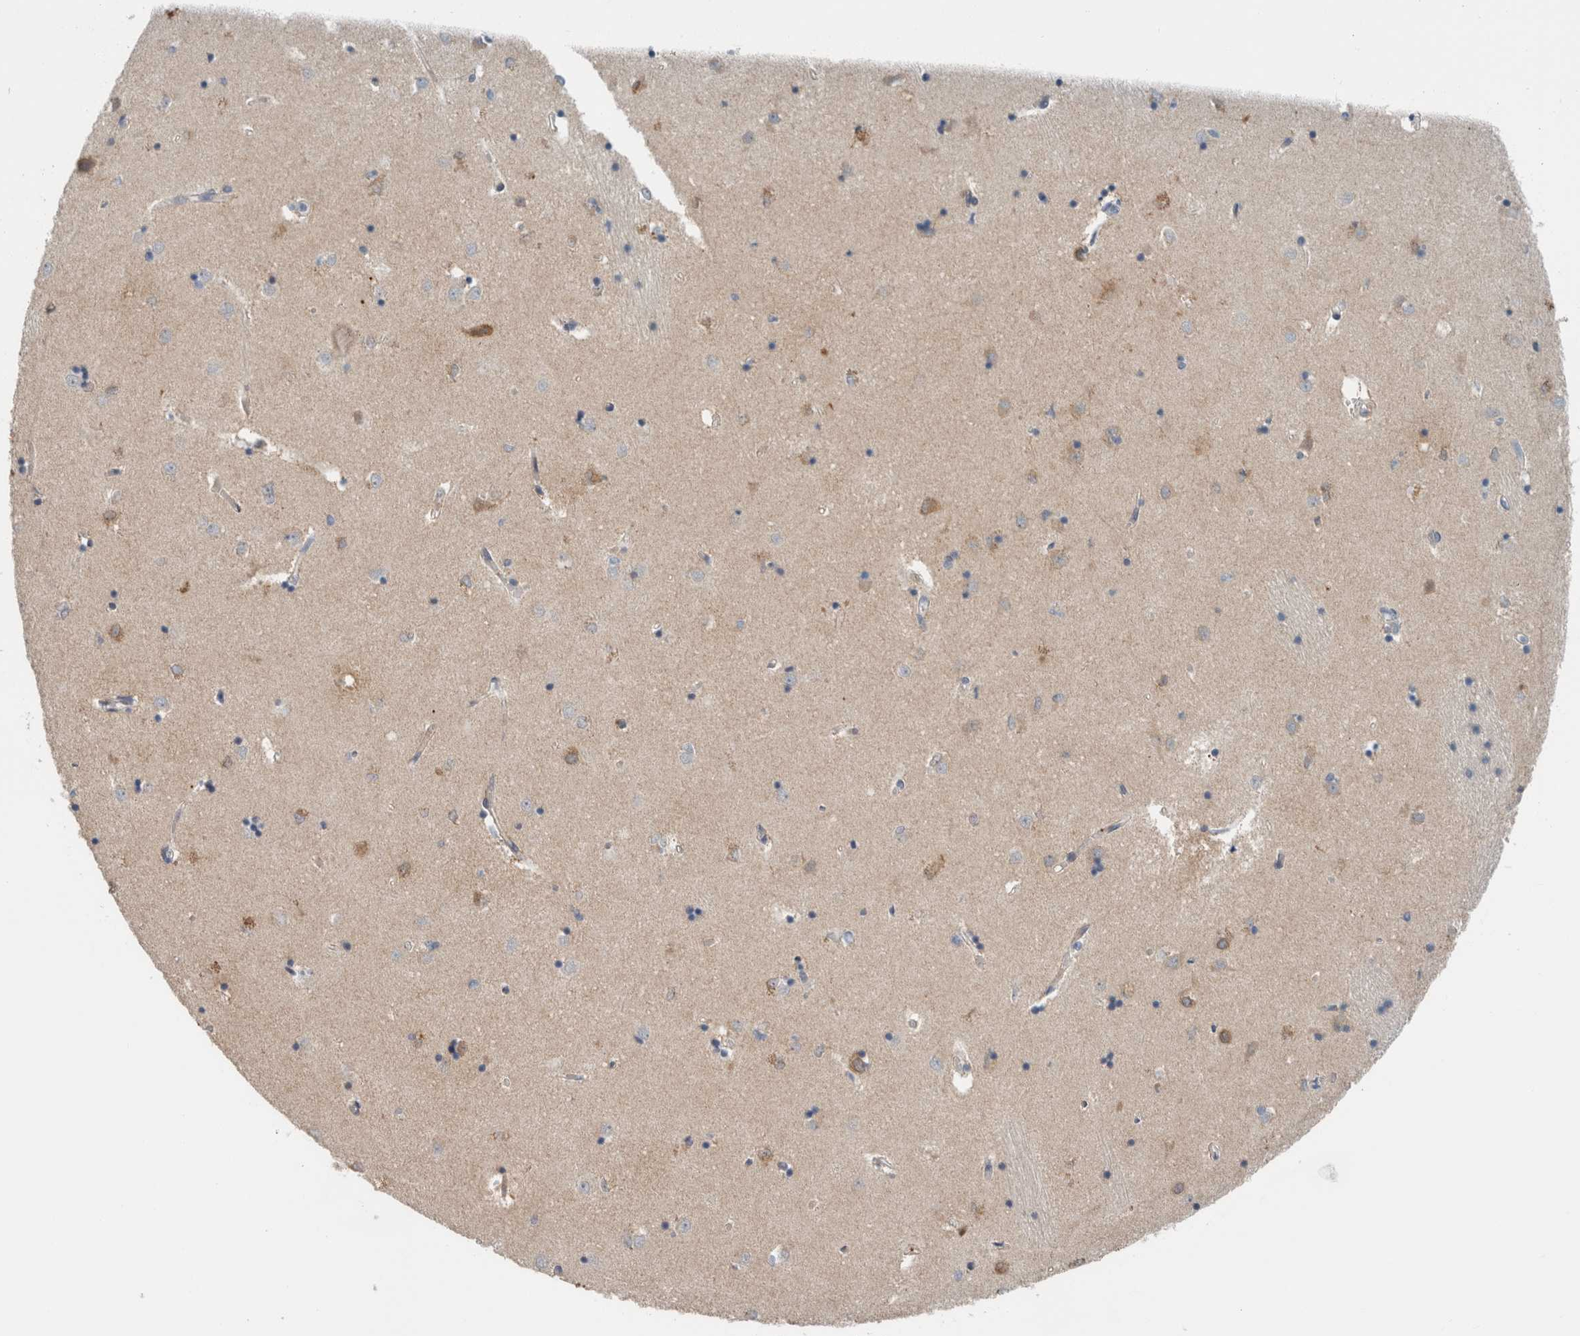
{"staining": {"intensity": "moderate", "quantity": "<25%", "location": "cytoplasmic/membranous"}, "tissue": "caudate", "cell_type": "Glial cells", "image_type": "normal", "snomed": [{"axis": "morphology", "description": "Normal tissue, NOS"}, {"axis": "topography", "description": "Lateral ventricle wall"}], "caption": "Immunohistochemistry micrograph of benign caudate stained for a protein (brown), which exhibits low levels of moderate cytoplasmic/membranous staining in approximately <25% of glial cells.", "gene": "CRAT", "patient": {"sex": "male", "age": 45}}